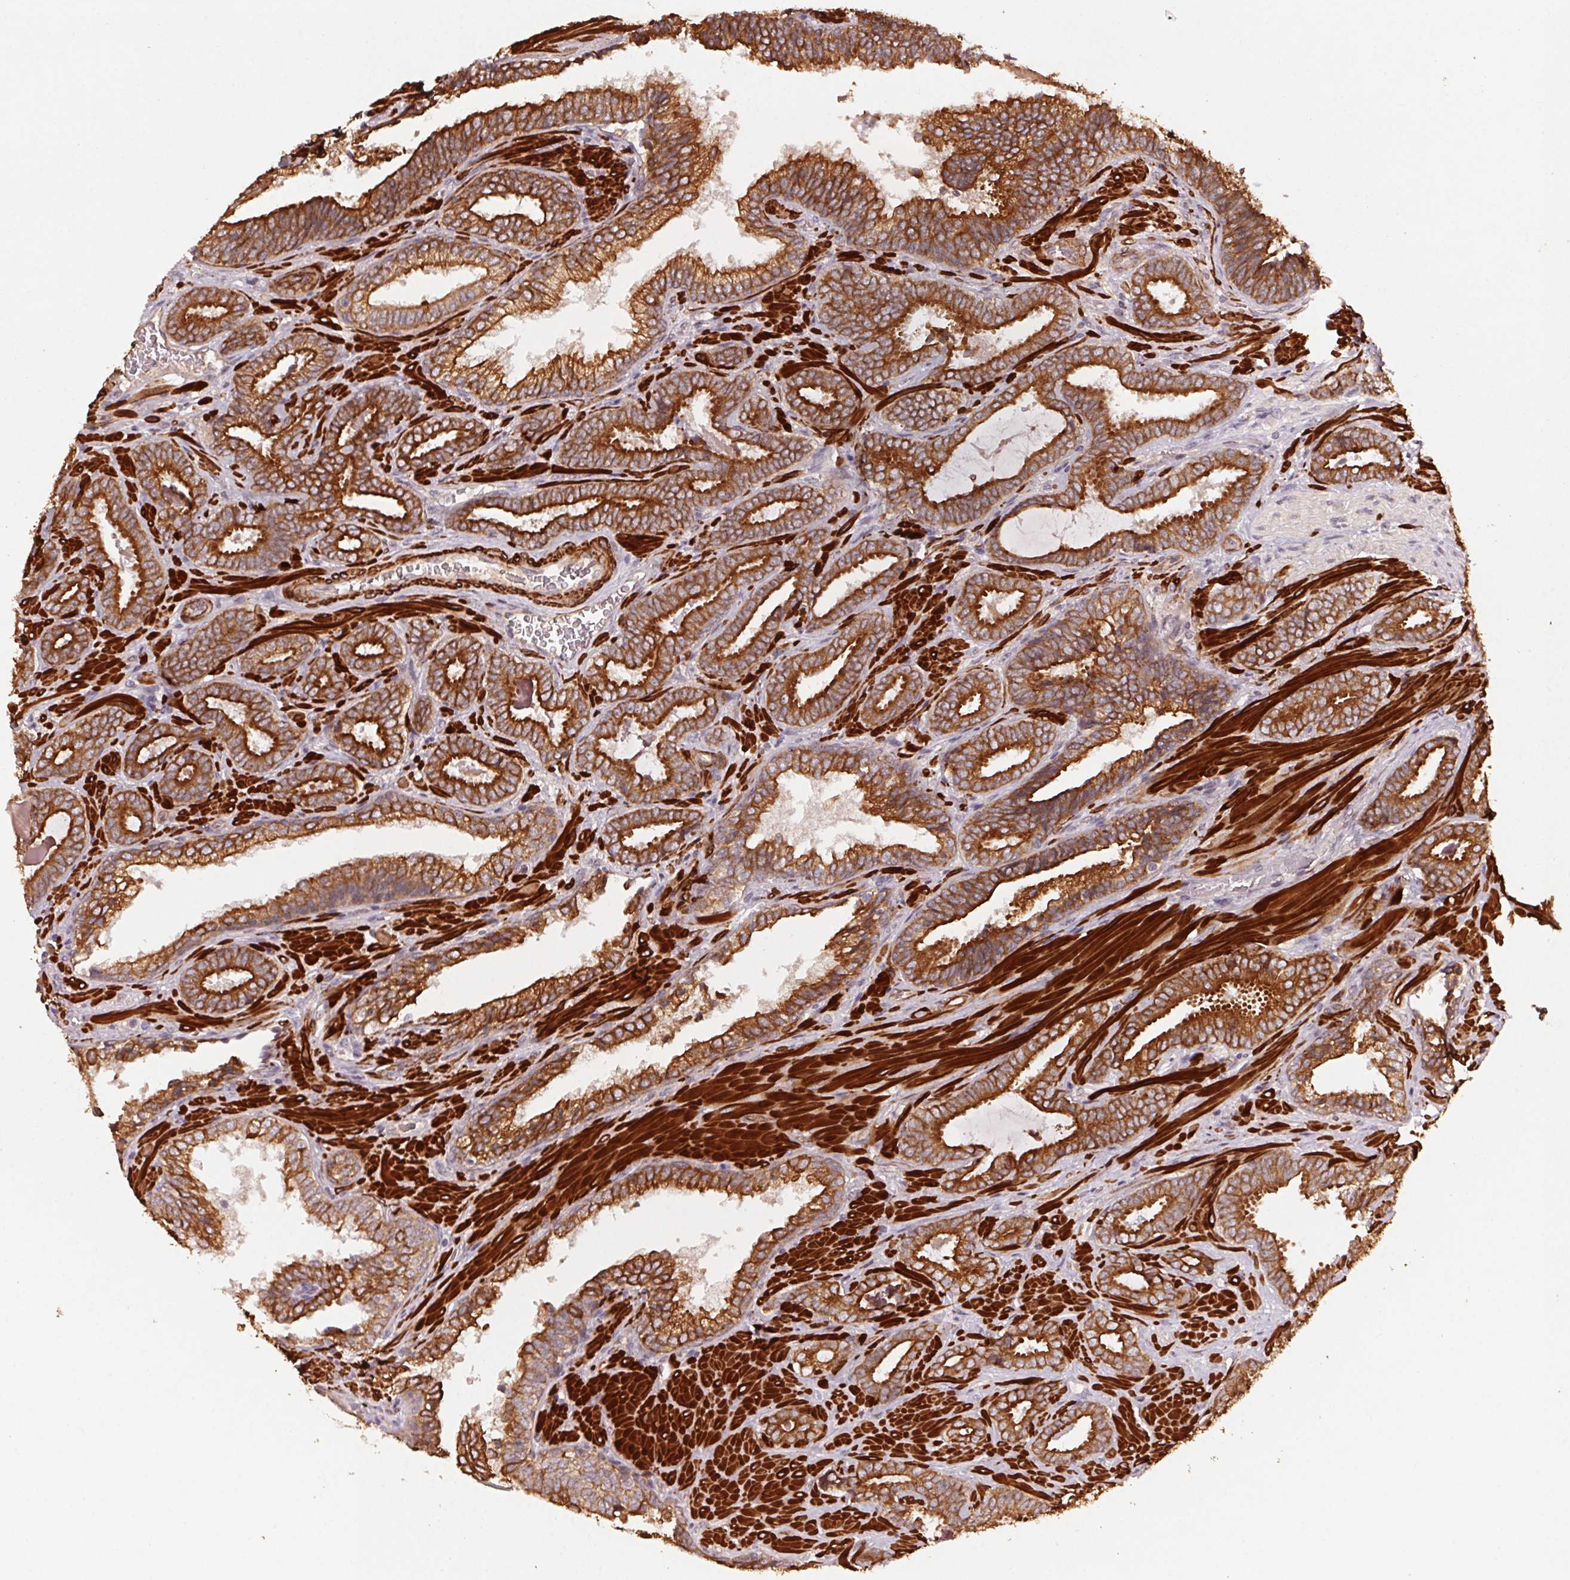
{"staining": {"intensity": "strong", "quantity": ">75%", "location": "cytoplasmic/membranous"}, "tissue": "prostate cancer", "cell_type": "Tumor cells", "image_type": "cancer", "snomed": [{"axis": "morphology", "description": "Adenocarcinoma, Low grade"}, {"axis": "topography", "description": "Prostate"}], "caption": "Immunohistochemical staining of adenocarcinoma (low-grade) (prostate) demonstrates high levels of strong cytoplasmic/membranous protein staining in approximately >75% of tumor cells.", "gene": "SMLR1", "patient": {"sex": "male", "age": 61}}